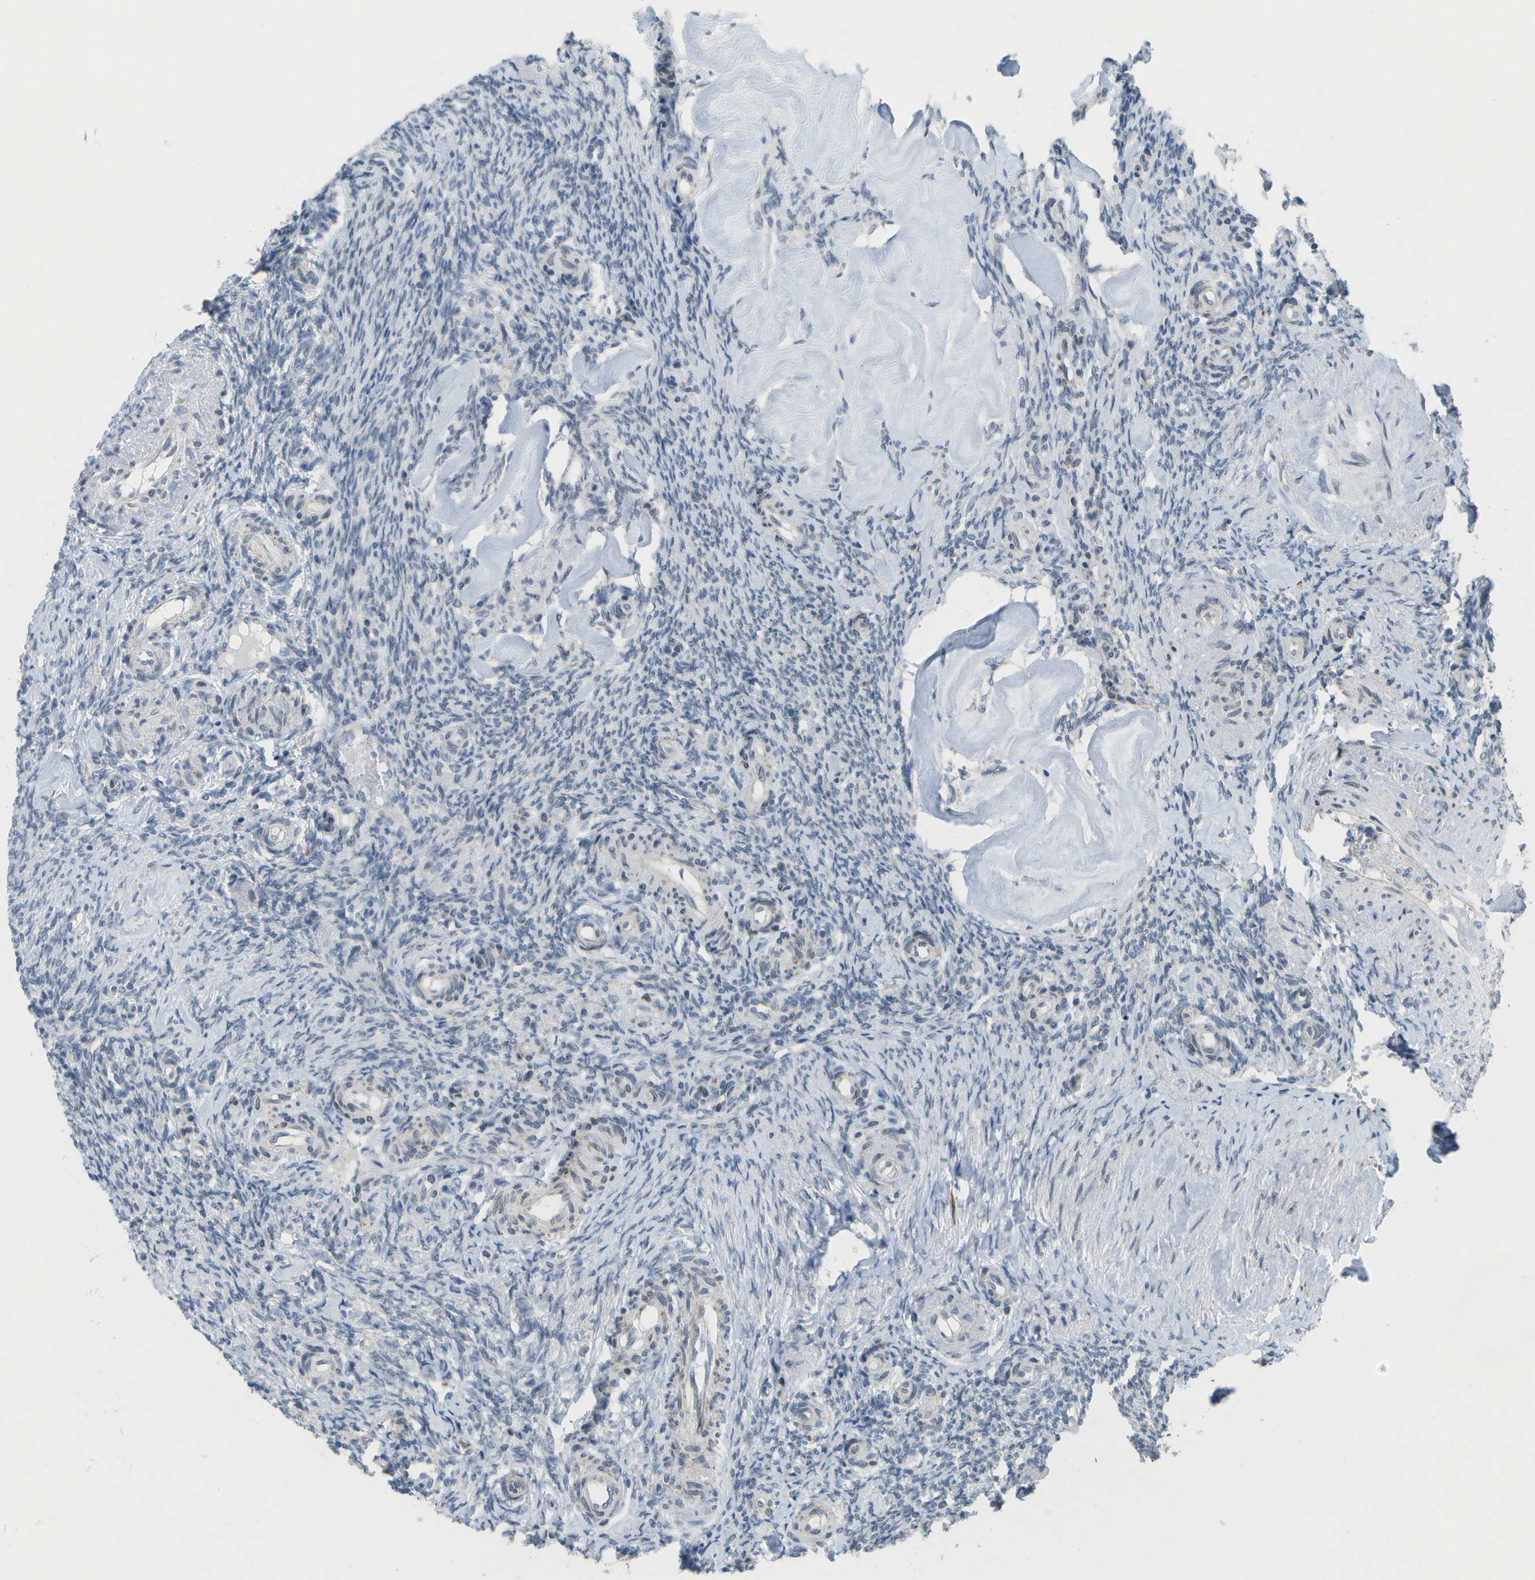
{"staining": {"intensity": "moderate", "quantity": ">75%", "location": "cytoplasmic/membranous"}, "tissue": "ovary", "cell_type": "Follicle cells", "image_type": "normal", "snomed": [{"axis": "morphology", "description": "Normal tissue, NOS"}, {"axis": "topography", "description": "Ovary"}], "caption": "Immunohistochemistry of normal ovary shows medium levels of moderate cytoplasmic/membranous staining in about >75% of follicle cells. (IHC, brightfield microscopy, high magnification).", "gene": "TMEM223", "patient": {"sex": "female", "age": 41}}